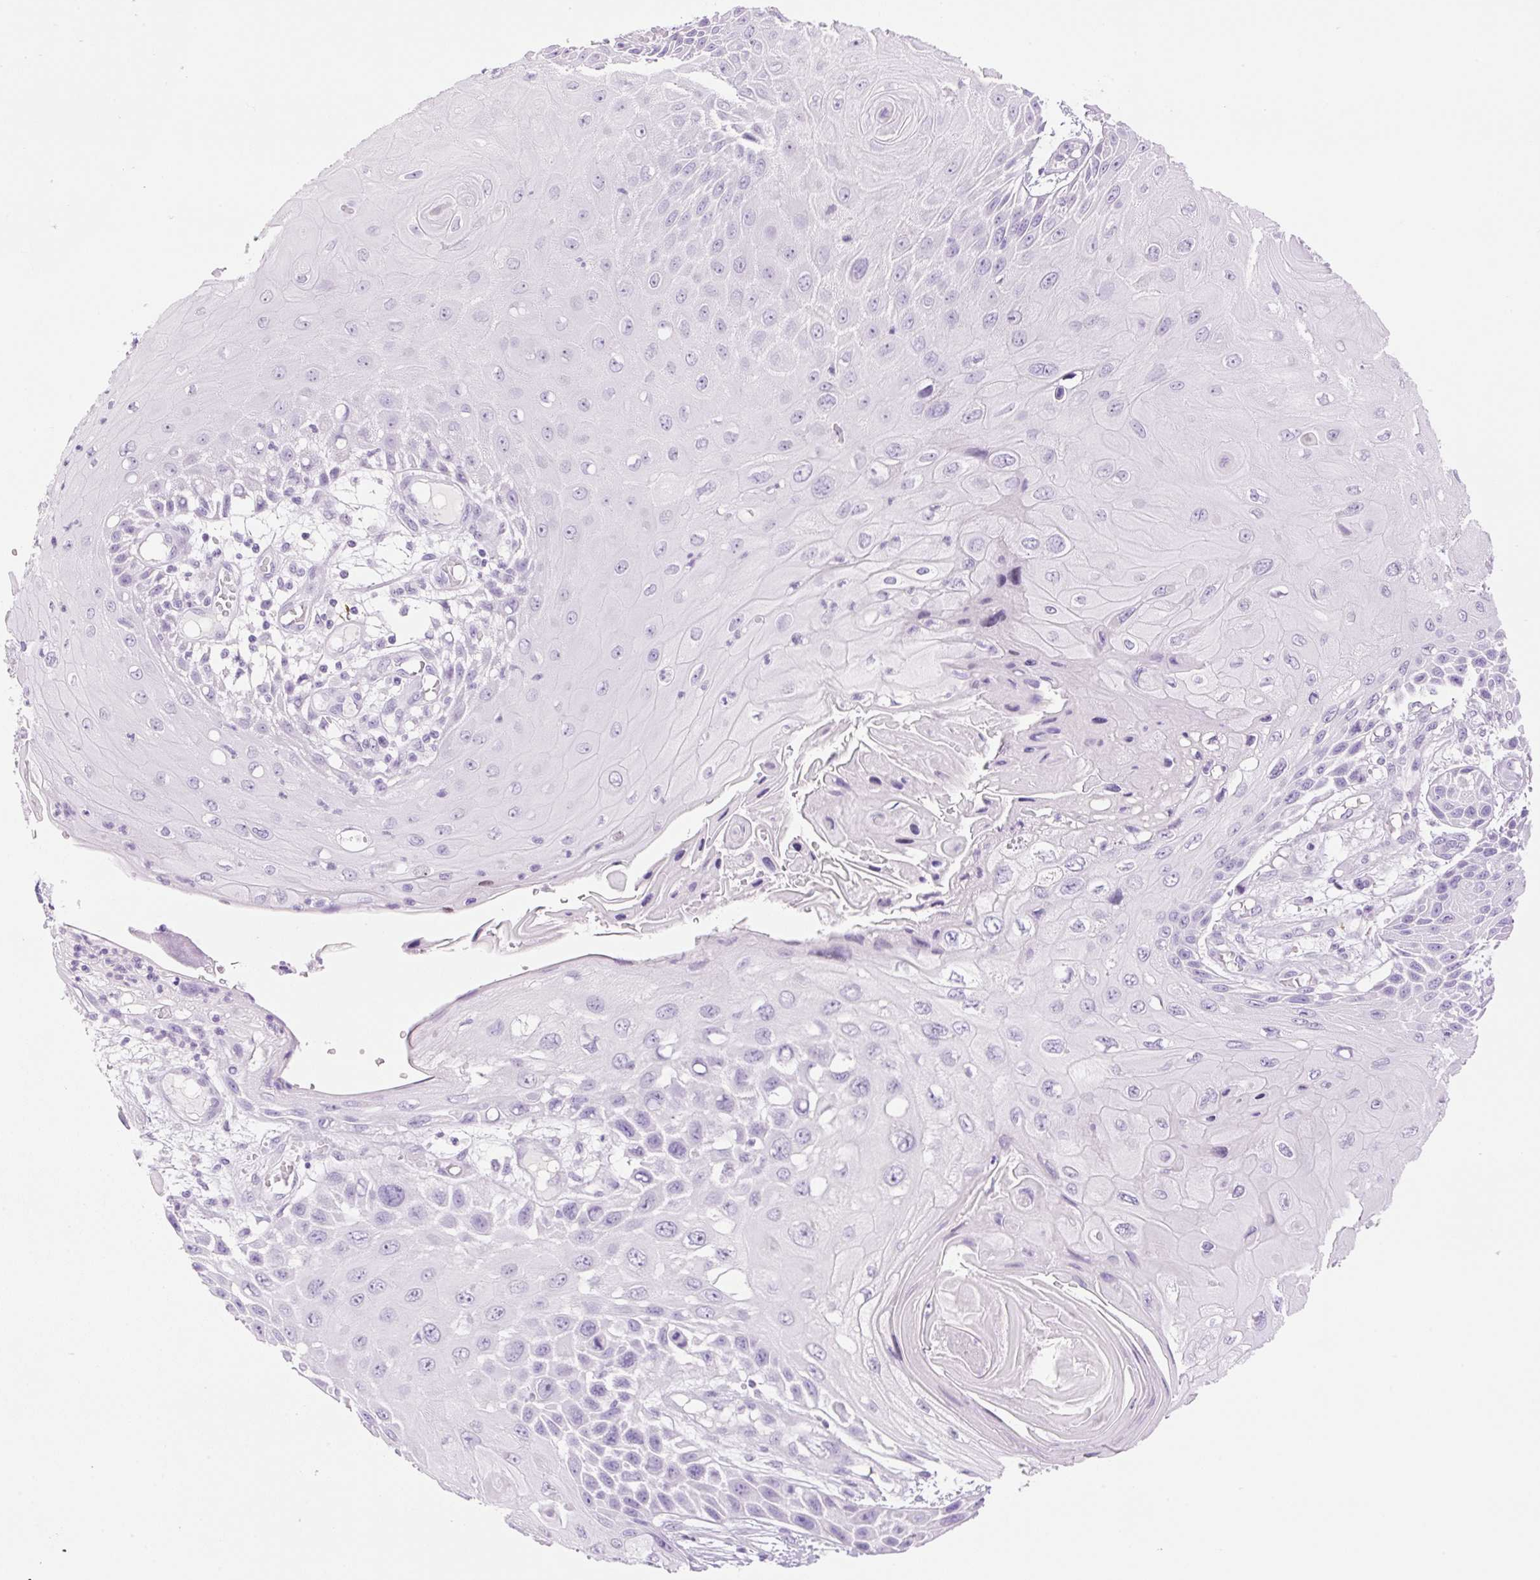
{"staining": {"intensity": "negative", "quantity": "none", "location": "none"}, "tissue": "skin cancer", "cell_type": "Tumor cells", "image_type": "cancer", "snomed": [{"axis": "morphology", "description": "Squamous cell carcinoma, NOS"}, {"axis": "topography", "description": "Skin"}, {"axis": "topography", "description": "Vulva"}], "caption": "IHC of skin cancer reveals no staining in tumor cells.", "gene": "SP140L", "patient": {"sex": "female", "age": 44}}